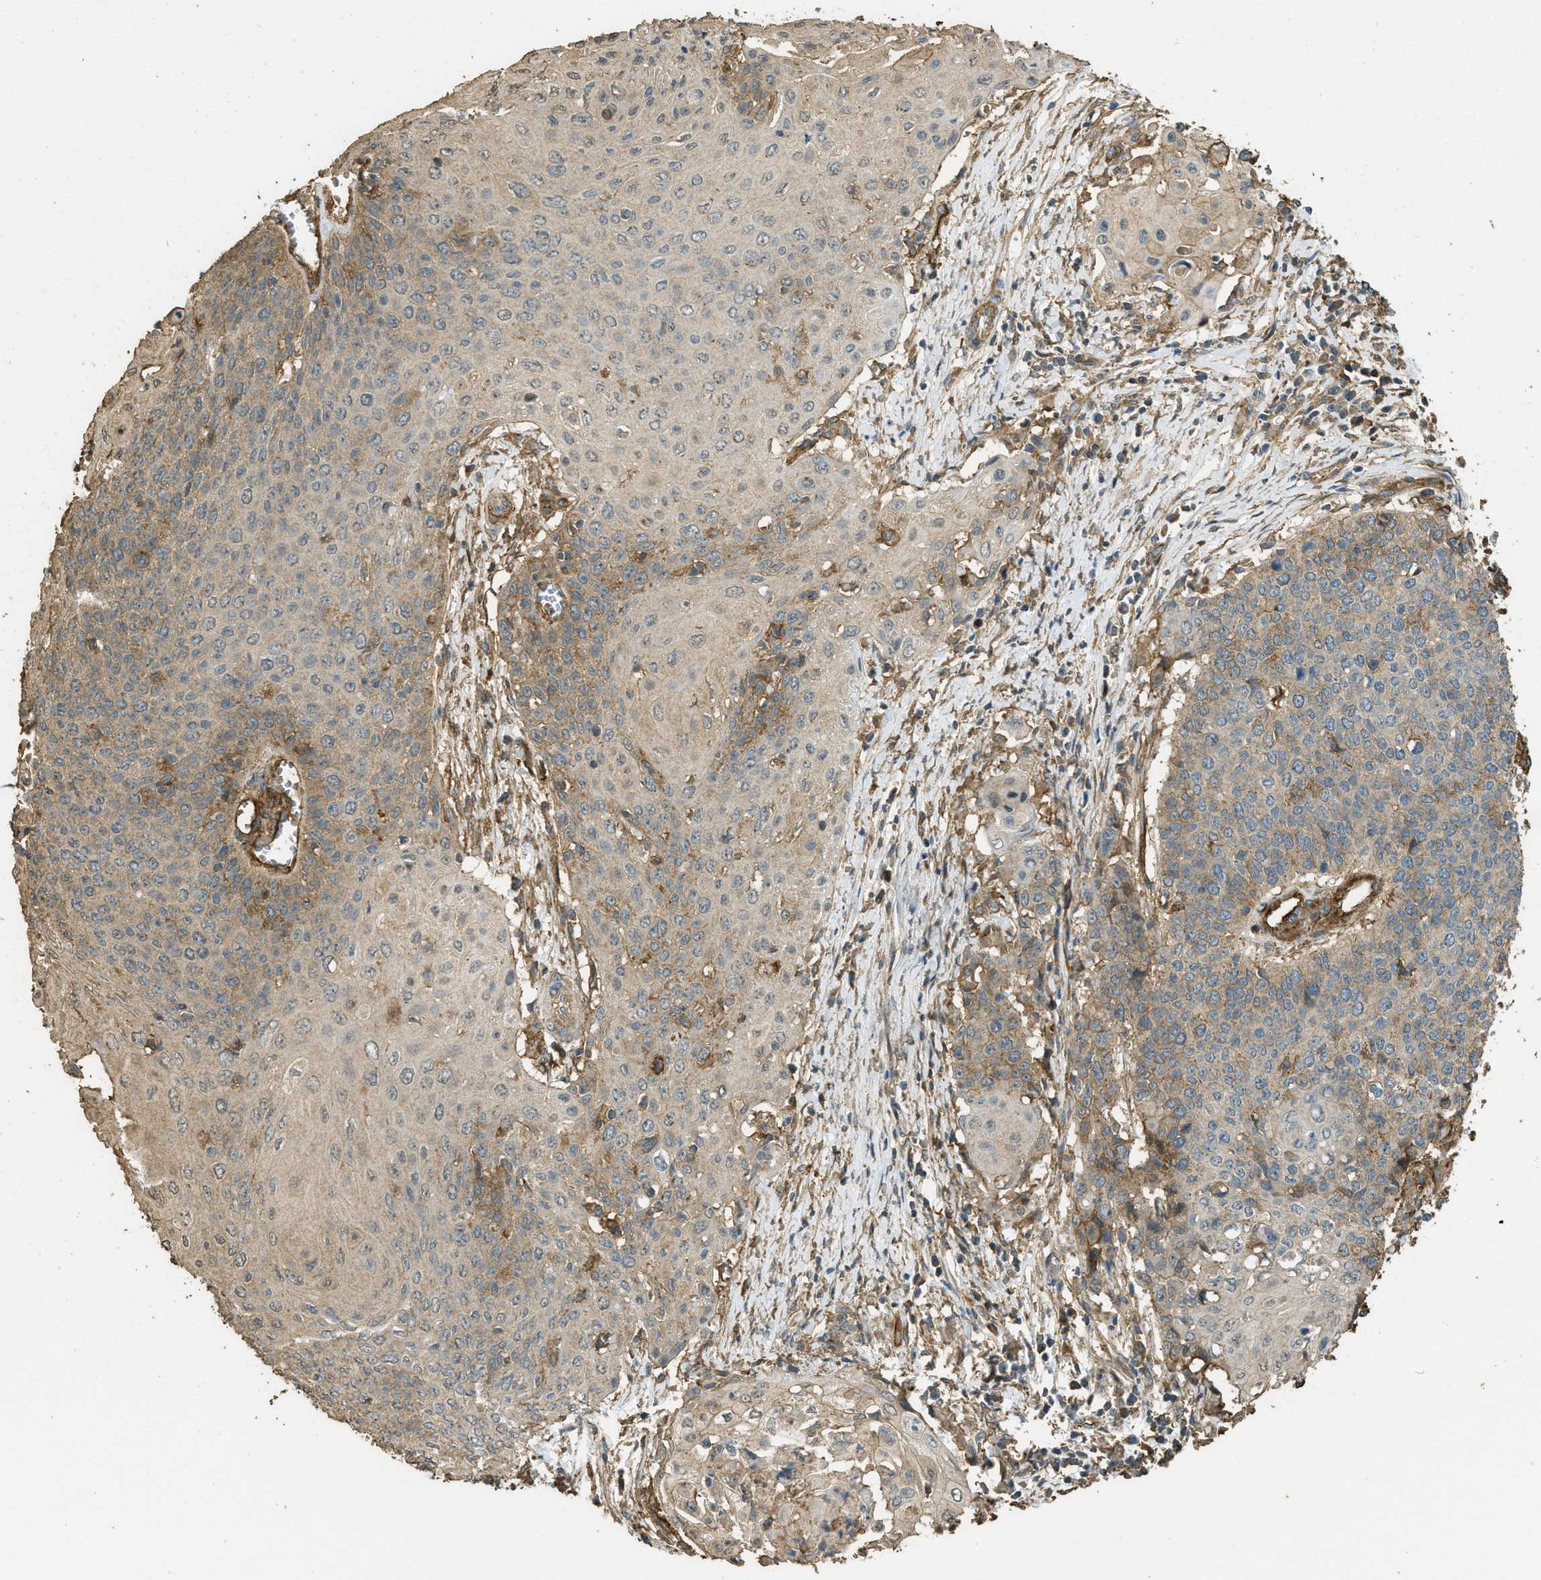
{"staining": {"intensity": "moderate", "quantity": ">75%", "location": "cytoplasmic/membranous"}, "tissue": "cervical cancer", "cell_type": "Tumor cells", "image_type": "cancer", "snomed": [{"axis": "morphology", "description": "Squamous cell carcinoma, NOS"}, {"axis": "topography", "description": "Cervix"}], "caption": "High-magnification brightfield microscopy of cervical cancer (squamous cell carcinoma) stained with DAB (brown) and counterstained with hematoxylin (blue). tumor cells exhibit moderate cytoplasmic/membranous expression is seen in about>75% of cells.", "gene": "CD276", "patient": {"sex": "female", "age": 39}}